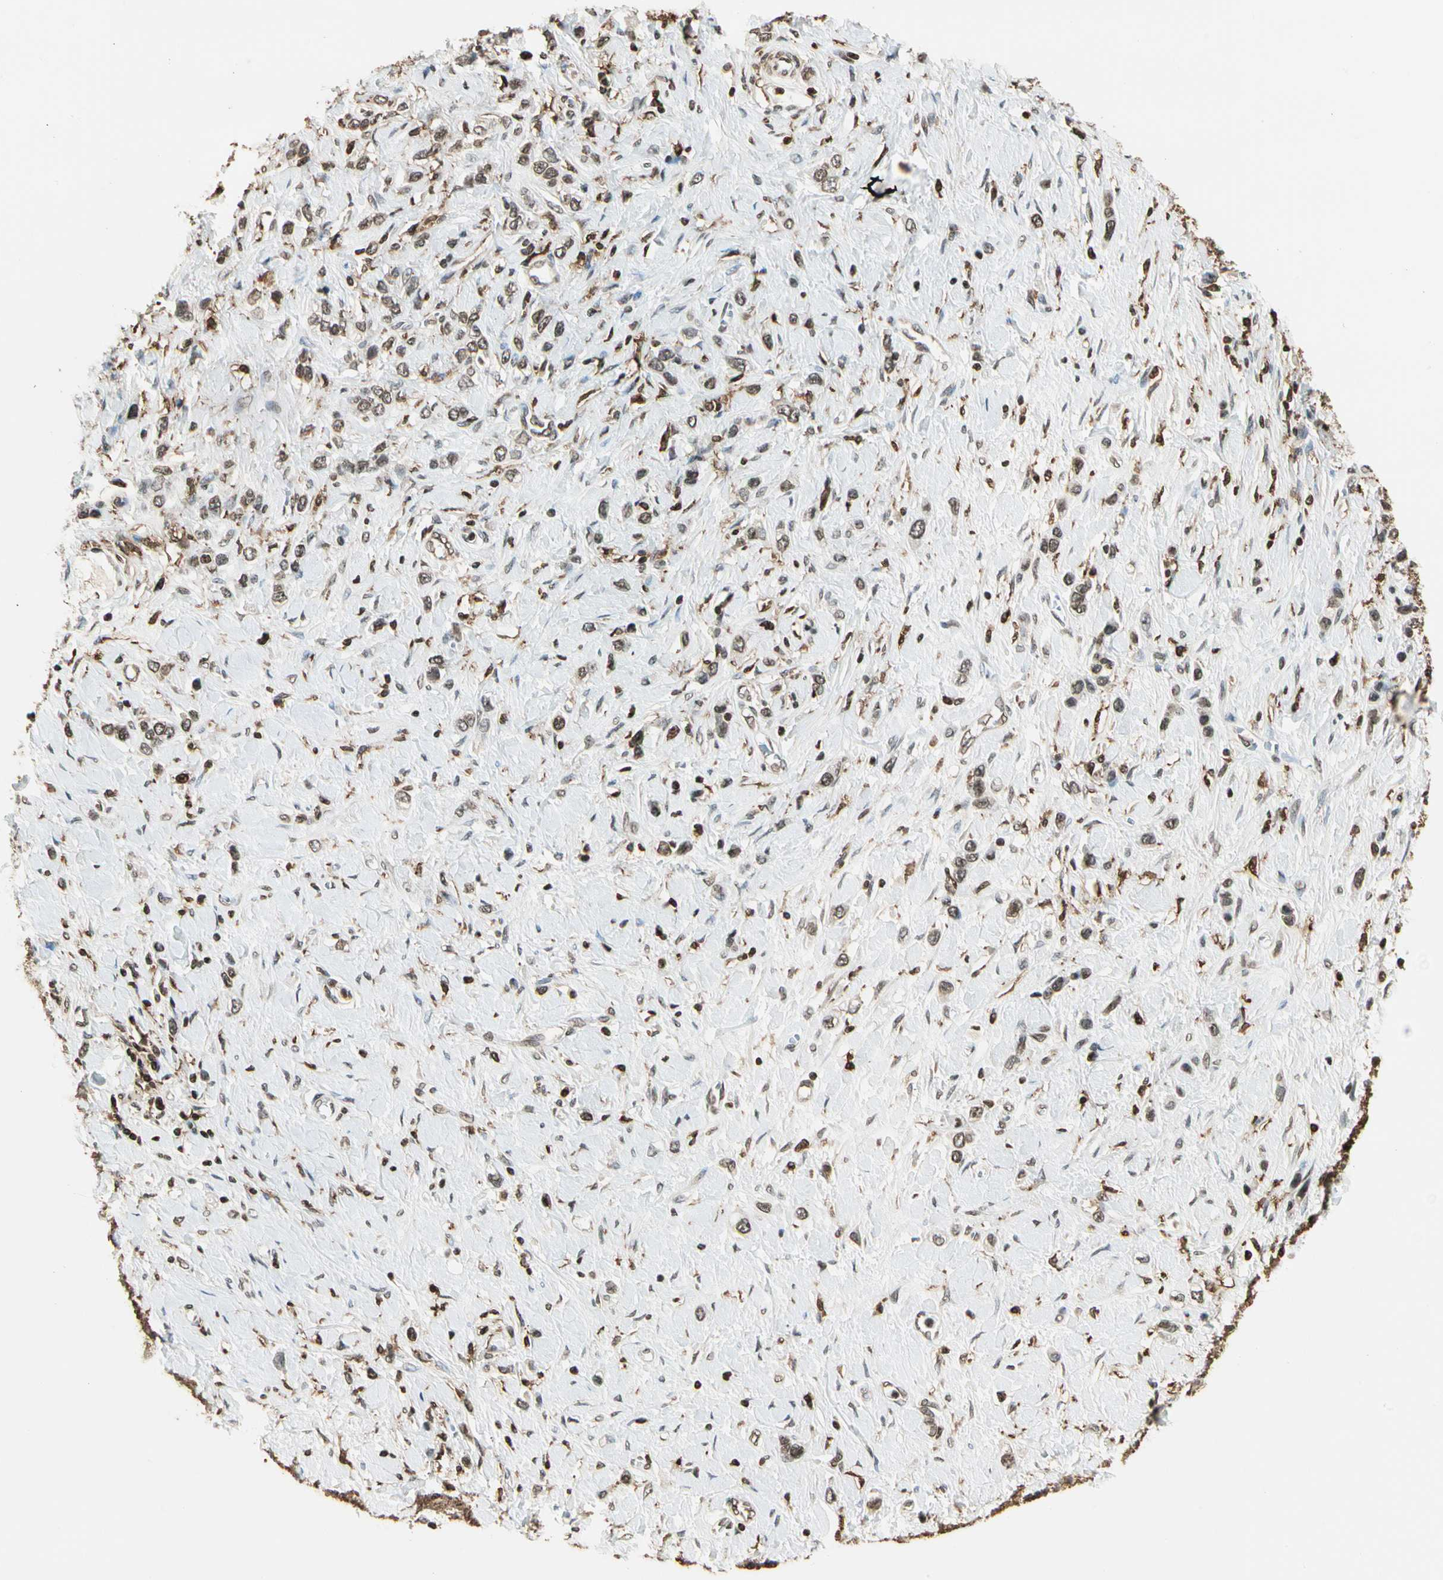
{"staining": {"intensity": "weak", "quantity": ">75%", "location": "nuclear"}, "tissue": "stomach cancer", "cell_type": "Tumor cells", "image_type": "cancer", "snomed": [{"axis": "morphology", "description": "Normal tissue, NOS"}, {"axis": "morphology", "description": "Adenocarcinoma, NOS"}, {"axis": "topography", "description": "Stomach, upper"}, {"axis": "topography", "description": "Stomach"}], "caption": "An immunohistochemistry histopathology image of tumor tissue is shown. Protein staining in brown highlights weak nuclear positivity in stomach cancer (adenocarcinoma) within tumor cells.", "gene": "FER", "patient": {"sex": "female", "age": 65}}